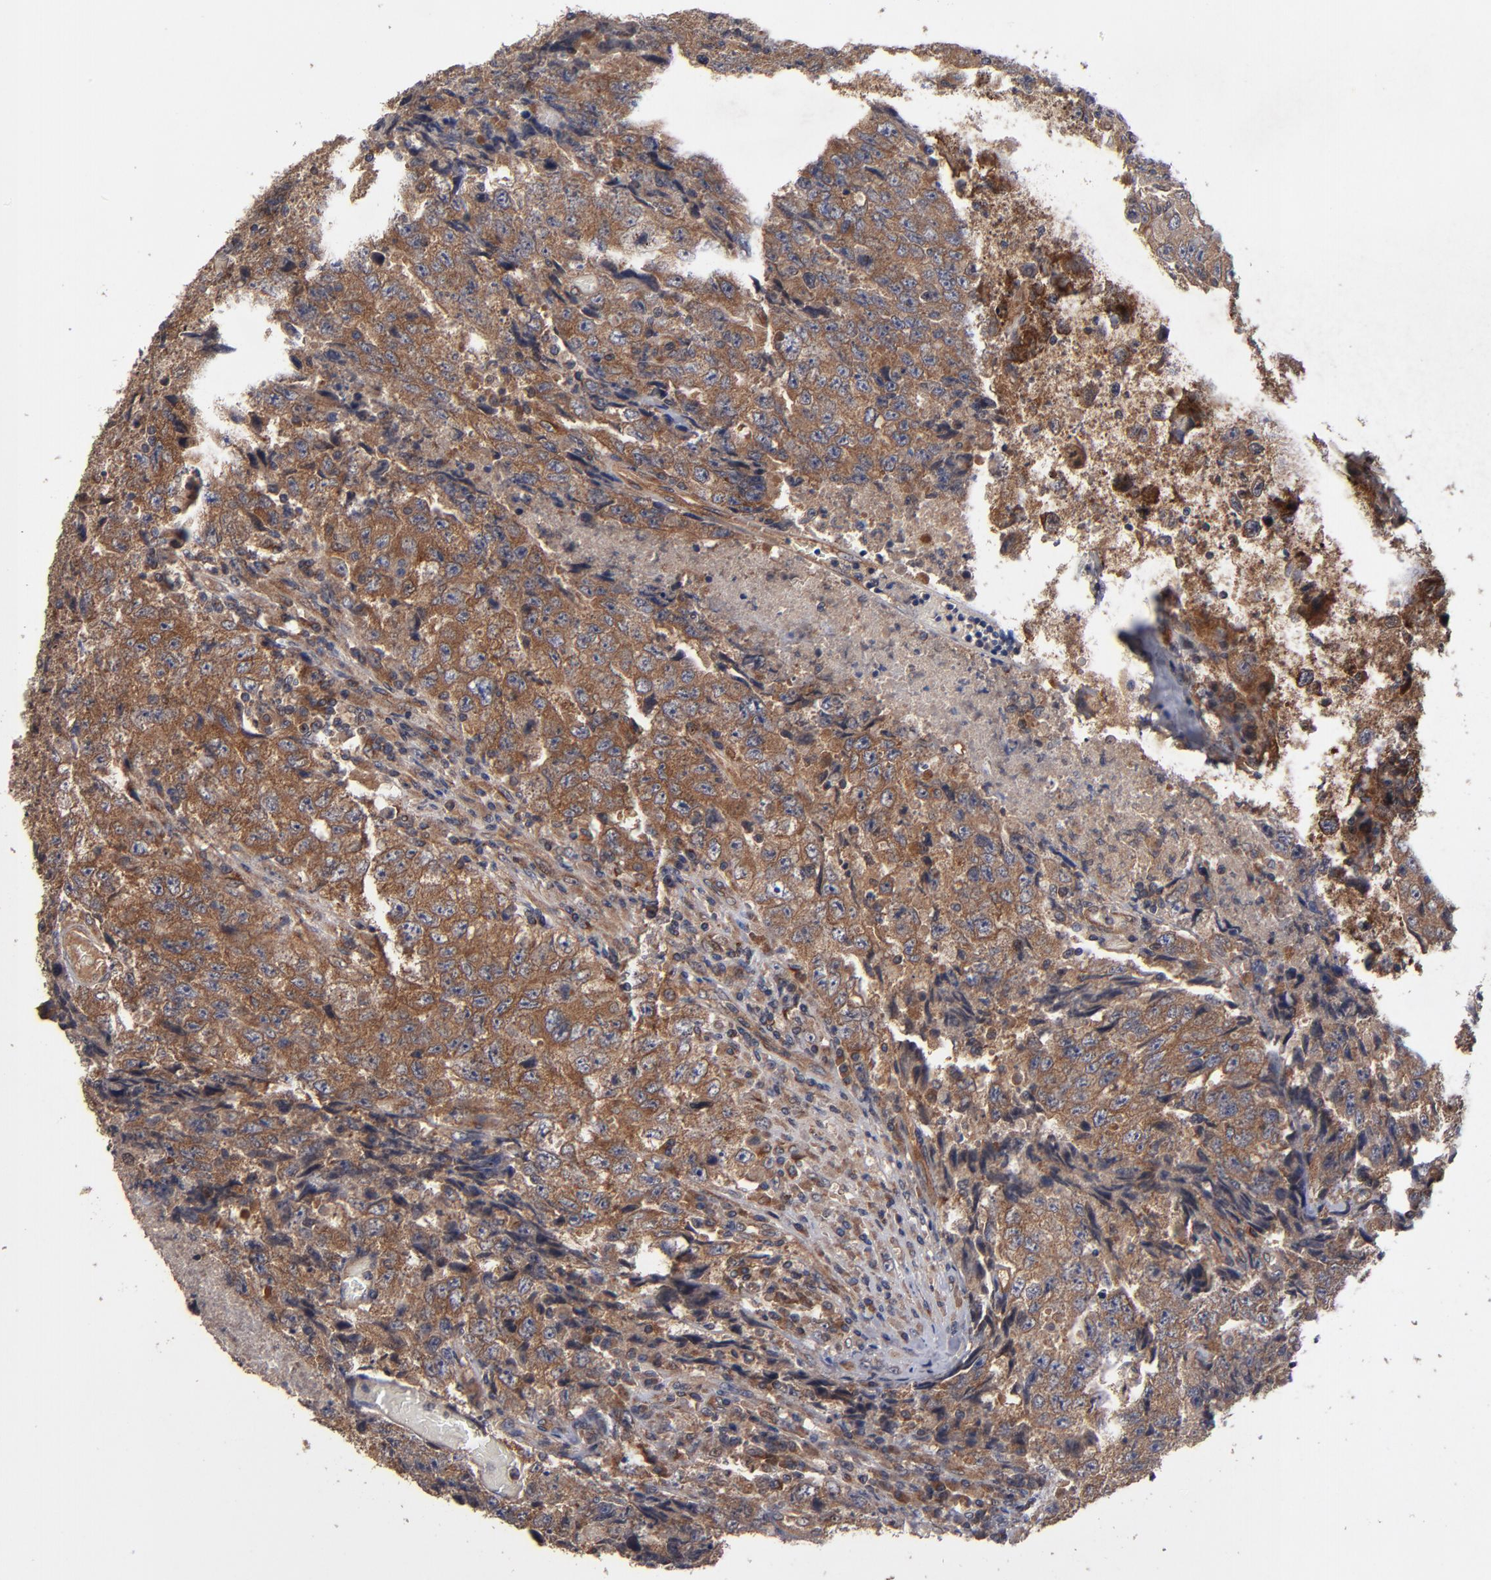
{"staining": {"intensity": "strong", "quantity": ">75%", "location": "cytoplasmic/membranous"}, "tissue": "testis cancer", "cell_type": "Tumor cells", "image_type": "cancer", "snomed": [{"axis": "morphology", "description": "Necrosis, NOS"}, {"axis": "morphology", "description": "Carcinoma, Embryonal, NOS"}, {"axis": "topography", "description": "Testis"}], "caption": "Embryonal carcinoma (testis) tissue shows strong cytoplasmic/membranous expression in about >75% of tumor cells Immunohistochemistry stains the protein of interest in brown and the nuclei are stained blue.", "gene": "BDKRB1", "patient": {"sex": "male", "age": 19}}